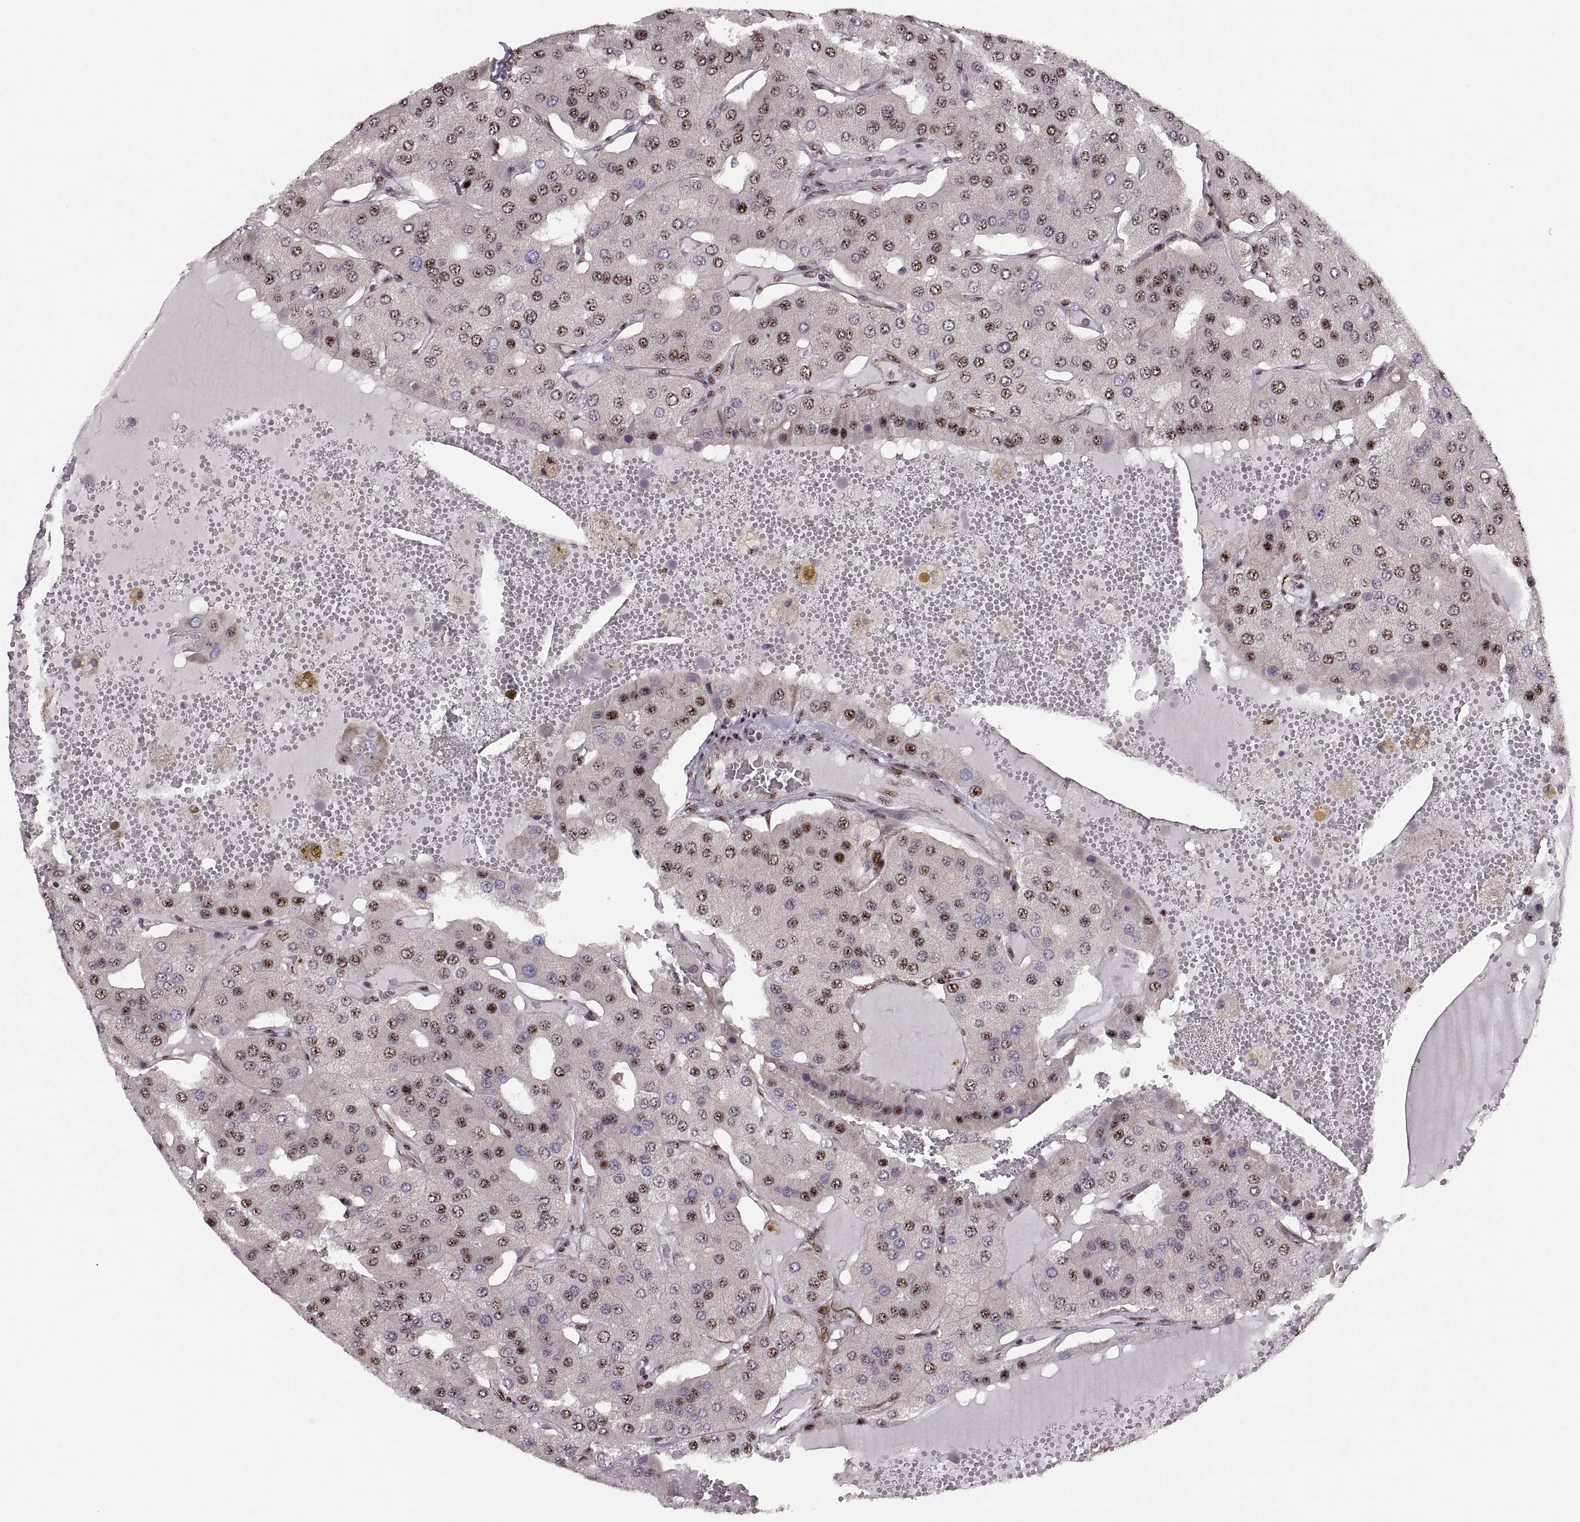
{"staining": {"intensity": "strong", "quantity": "25%-75%", "location": "nuclear"}, "tissue": "parathyroid gland", "cell_type": "Glandular cells", "image_type": "normal", "snomed": [{"axis": "morphology", "description": "Normal tissue, NOS"}, {"axis": "morphology", "description": "Adenoma, NOS"}, {"axis": "topography", "description": "Parathyroid gland"}], "caption": "About 25%-75% of glandular cells in unremarkable human parathyroid gland demonstrate strong nuclear protein expression as visualized by brown immunohistochemical staining.", "gene": "ZCCHC17", "patient": {"sex": "female", "age": 86}}